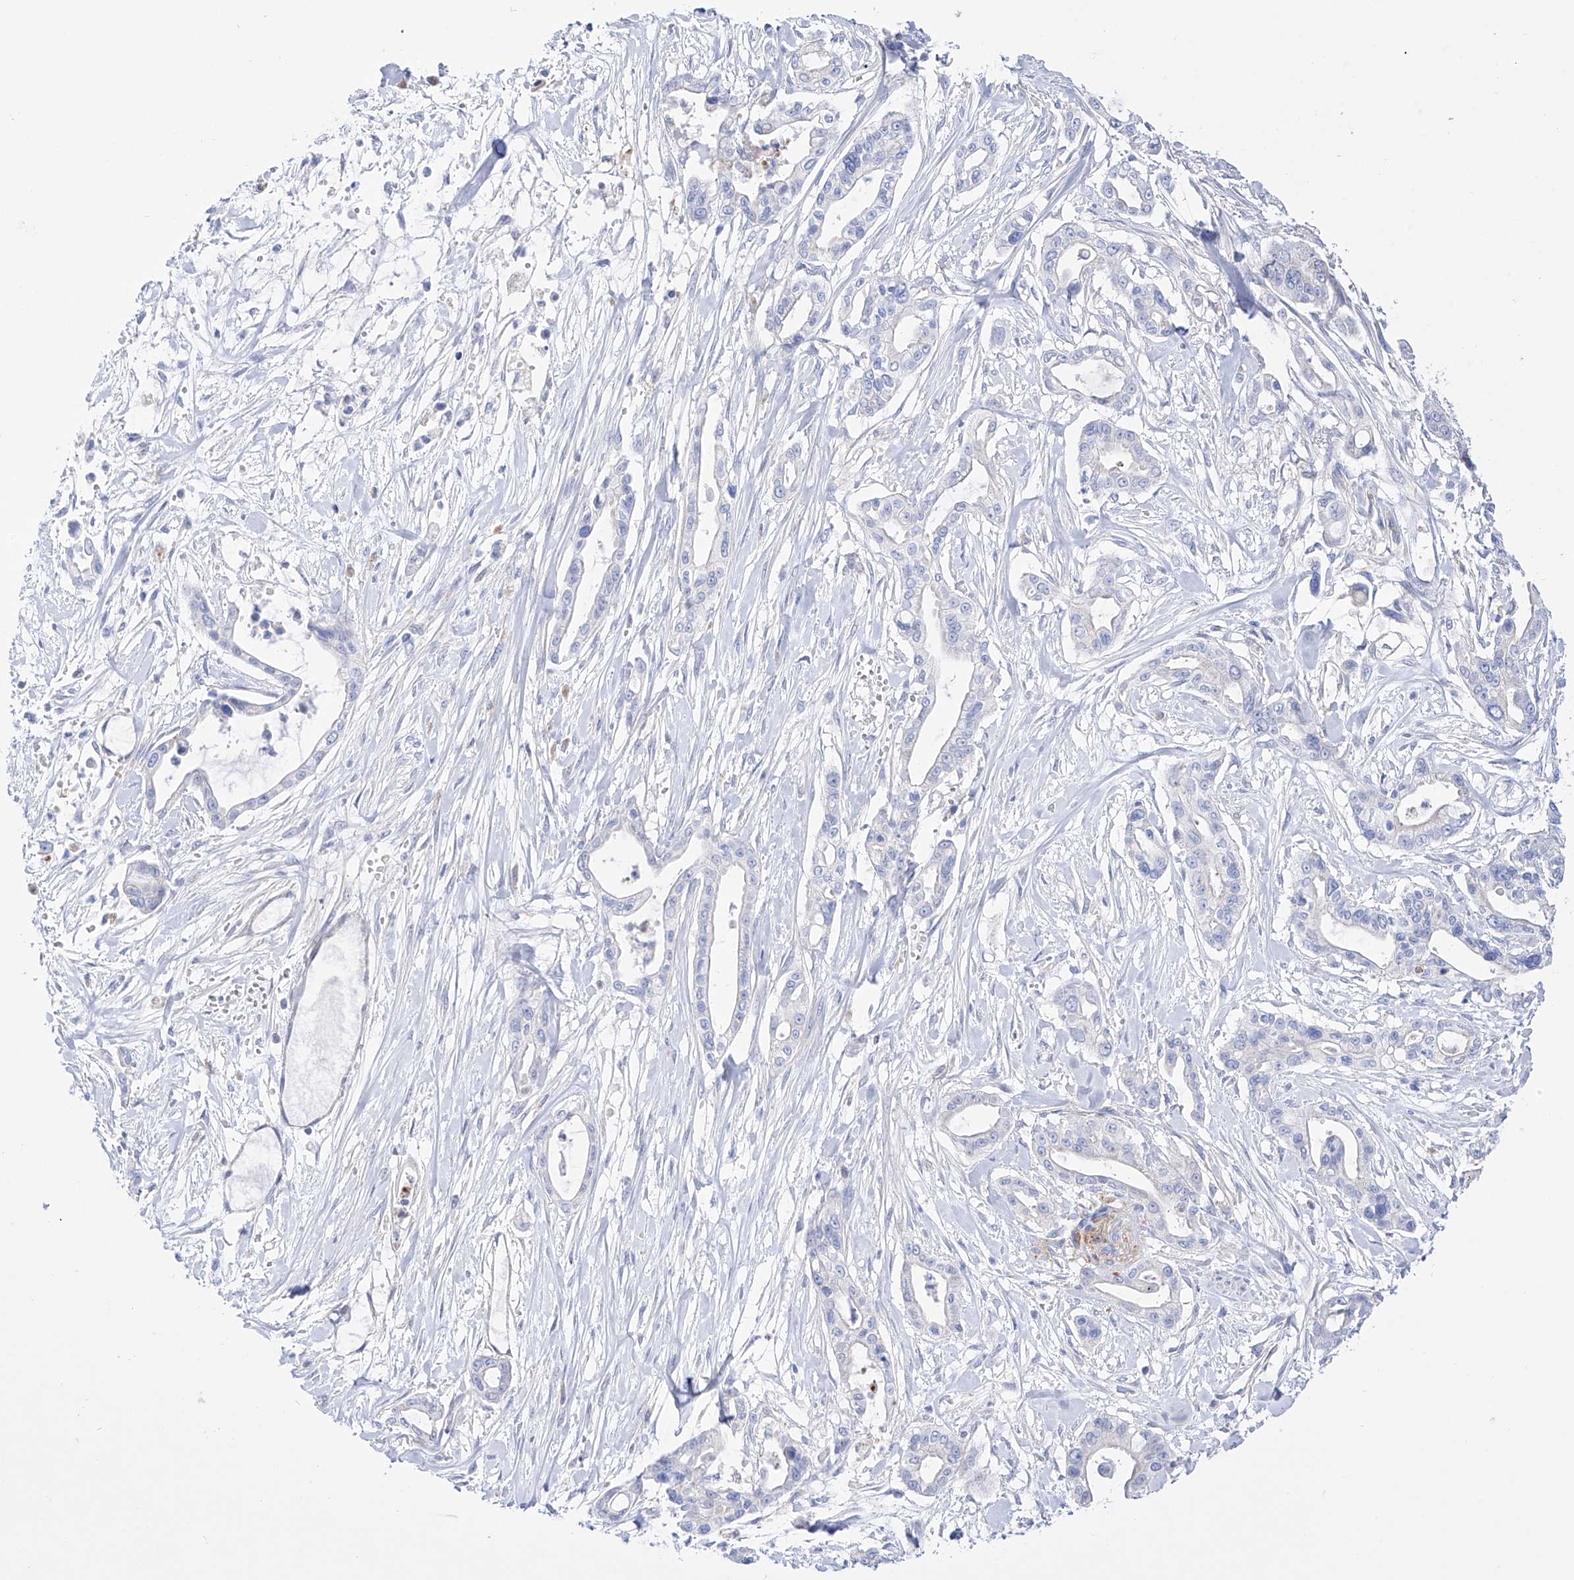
{"staining": {"intensity": "negative", "quantity": "none", "location": "none"}, "tissue": "pancreatic cancer", "cell_type": "Tumor cells", "image_type": "cancer", "snomed": [{"axis": "morphology", "description": "Adenocarcinoma, NOS"}, {"axis": "topography", "description": "Pancreas"}], "caption": "Photomicrograph shows no protein expression in tumor cells of adenocarcinoma (pancreatic) tissue.", "gene": "ZNF653", "patient": {"sex": "male", "age": 68}}